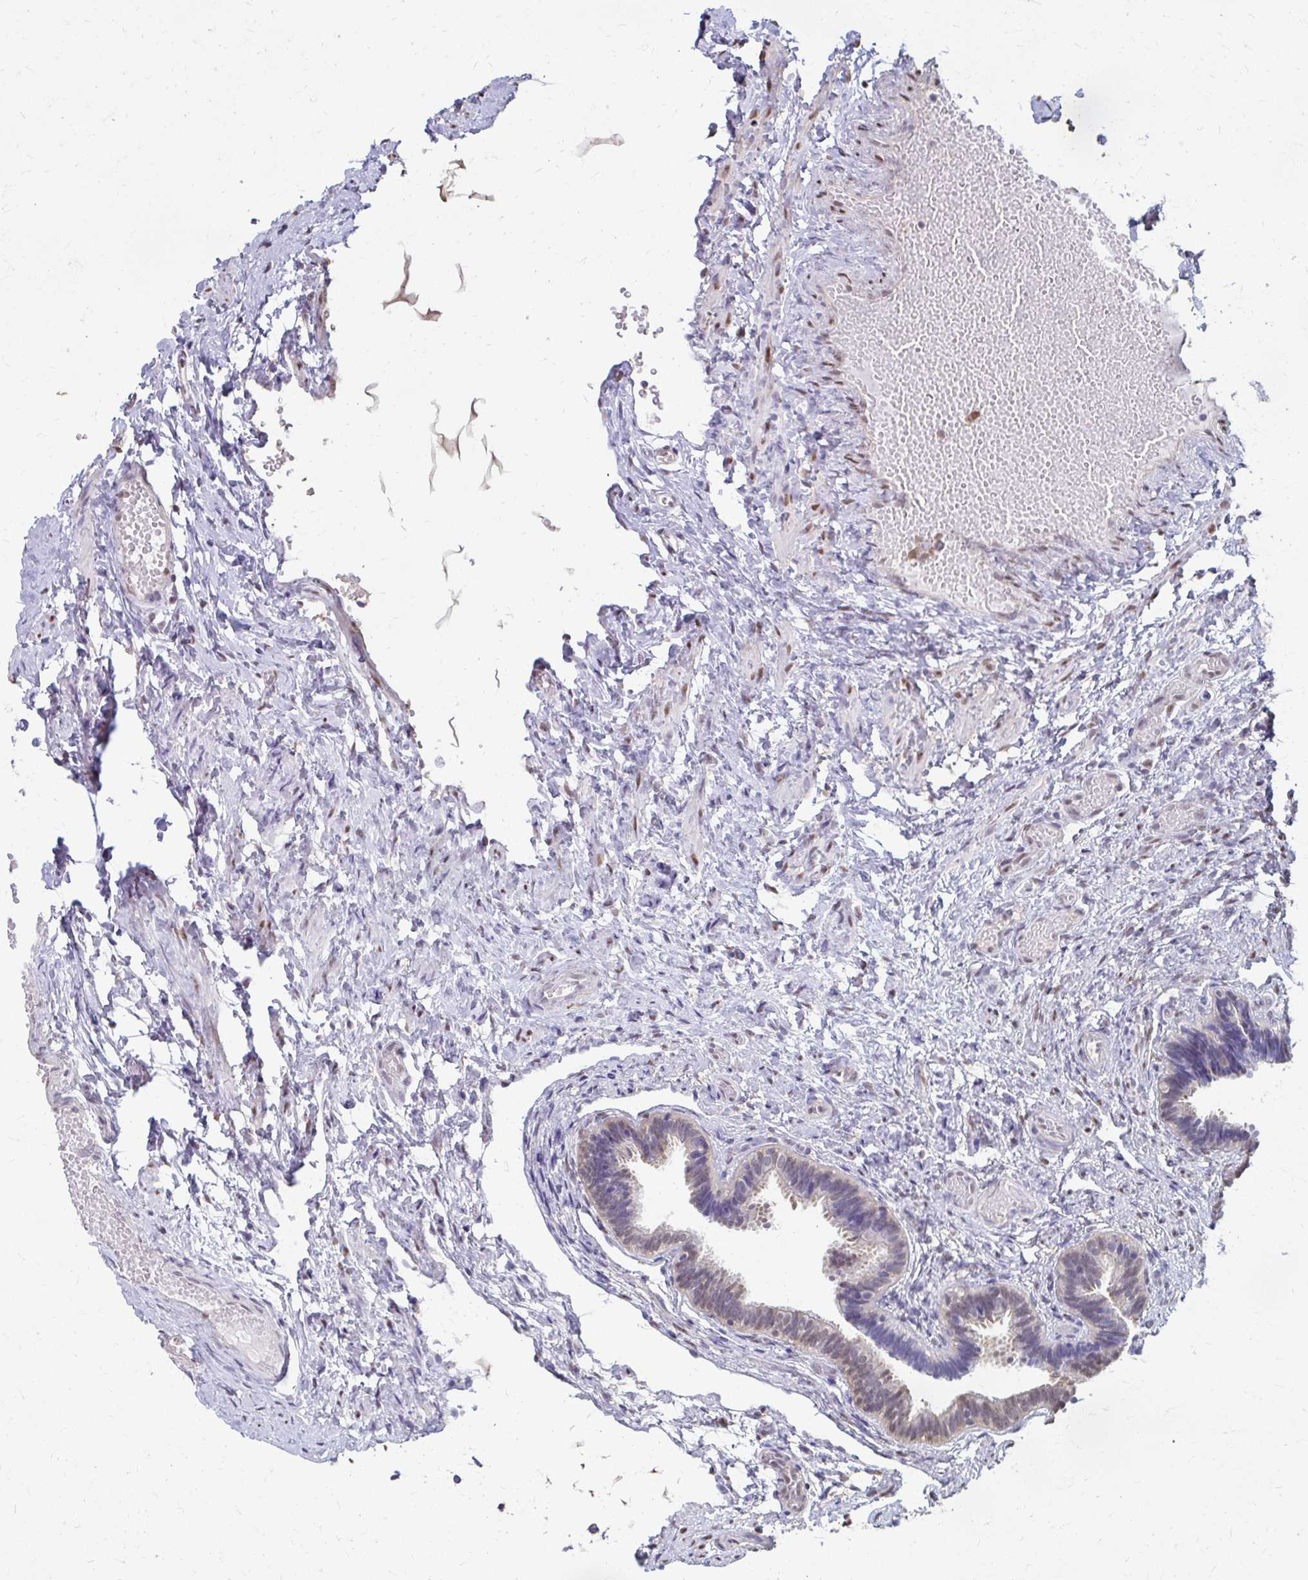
{"staining": {"intensity": "weak", "quantity": "25%-75%", "location": "cytoplasmic/membranous,nuclear"}, "tissue": "fallopian tube", "cell_type": "Glandular cells", "image_type": "normal", "snomed": [{"axis": "morphology", "description": "Normal tissue, NOS"}, {"axis": "topography", "description": "Fallopian tube"}], "caption": "Benign fallopian tube exhibits weak cytoplasmic/membranous,nuclear expression in about 25%-75% of glandular cells.", "gene": "ING4", "patient": {"sex": "female", "age": 37}}